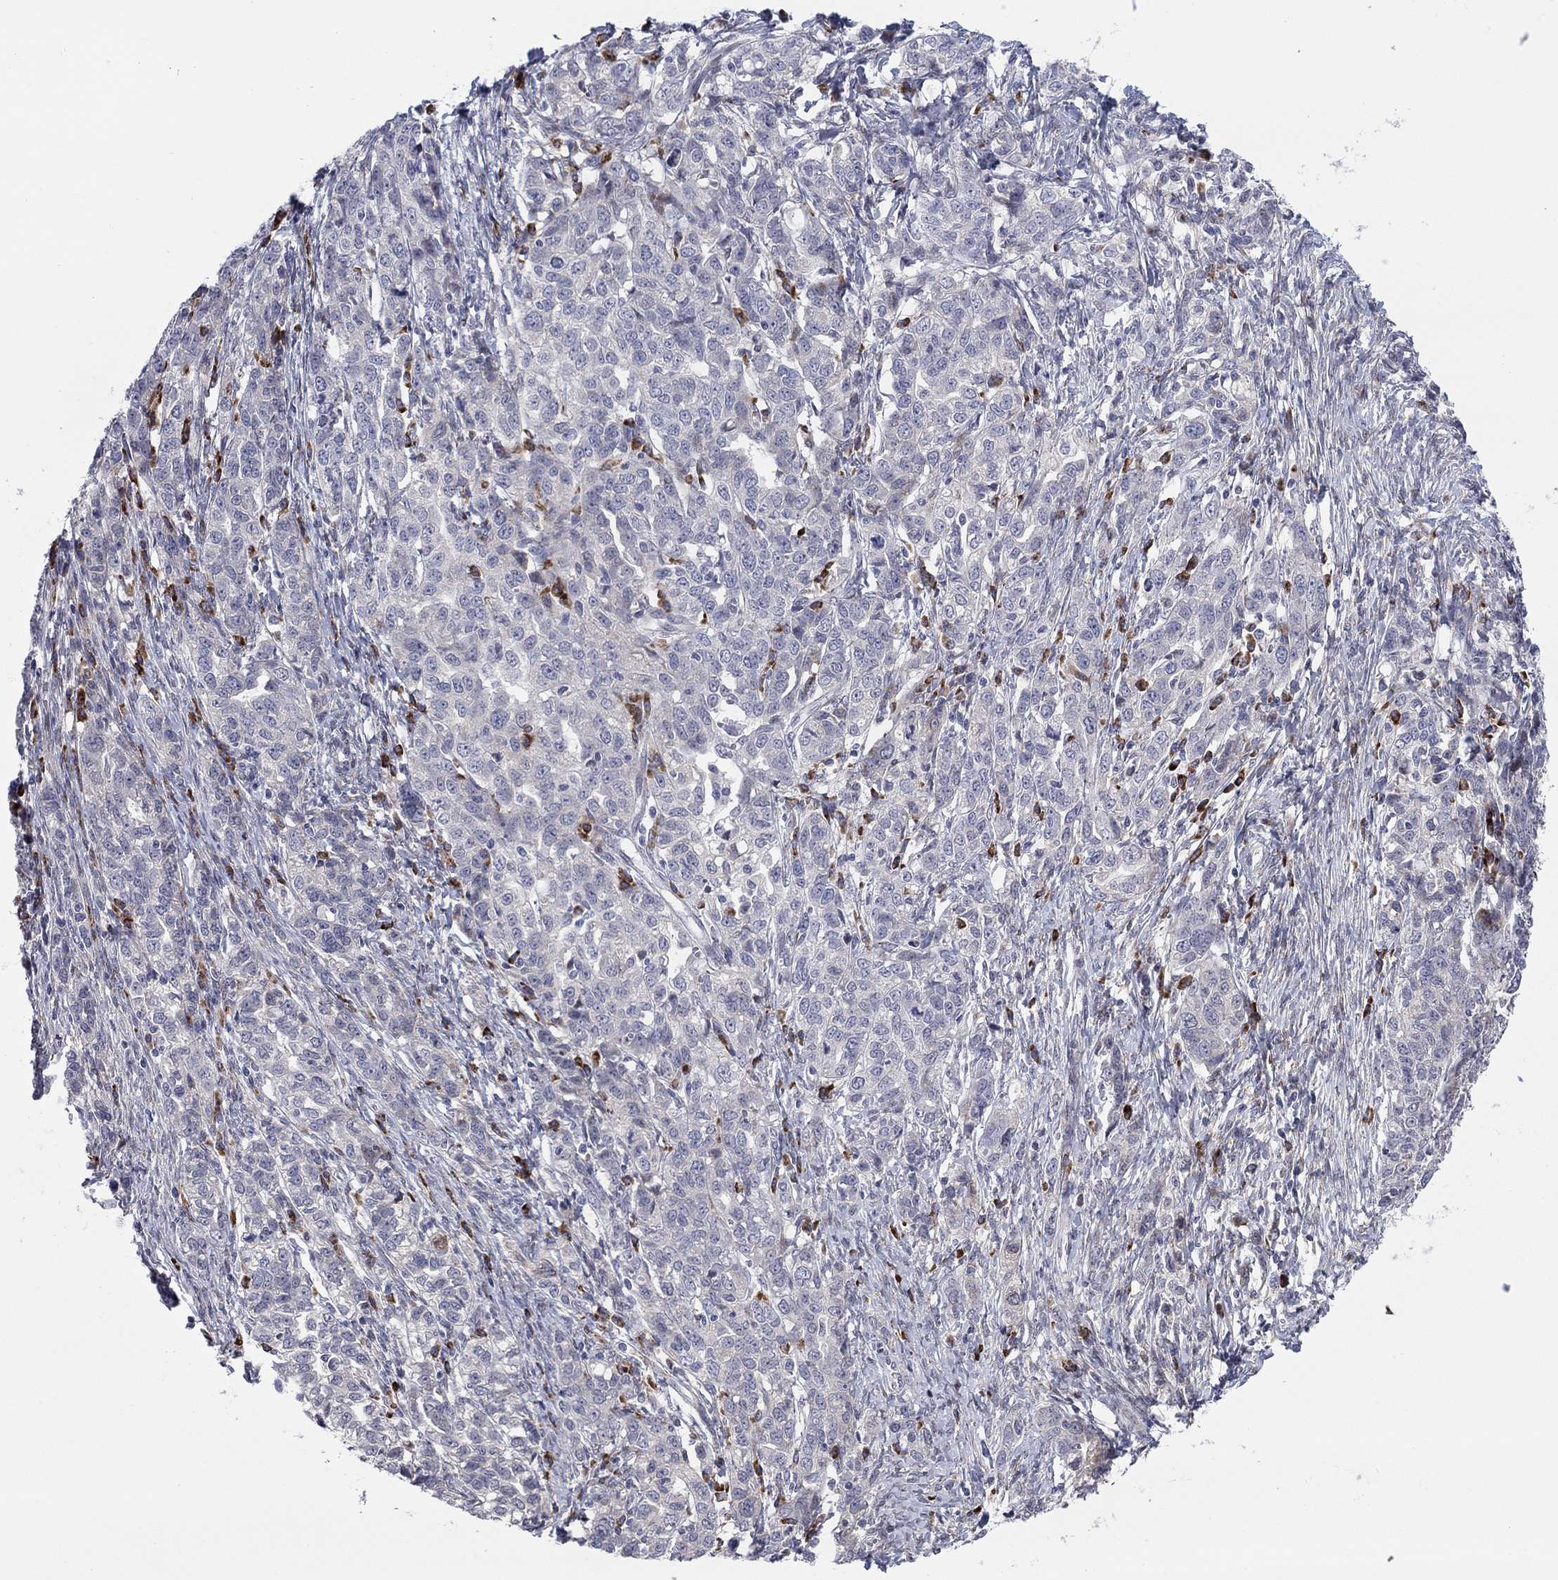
{"staining": {"intensity": "negative", "quantity": "none", "location": "none"}, "tissue": "ovarian cancer", "cell_type": "Tumor cells", "image_type": "cancer", "snomed": [{"axis": "morphology", "description": "Cystadenocarcinoma, serous, NOS"}, {"axis": "topography", "description": "Ovary"}], "caption": "The photomicrograph displays no significant positivity in tumor cells of ovarian cancer.", "gene": "TTC21B", "patient": {"sex": "female", "age": 71}}